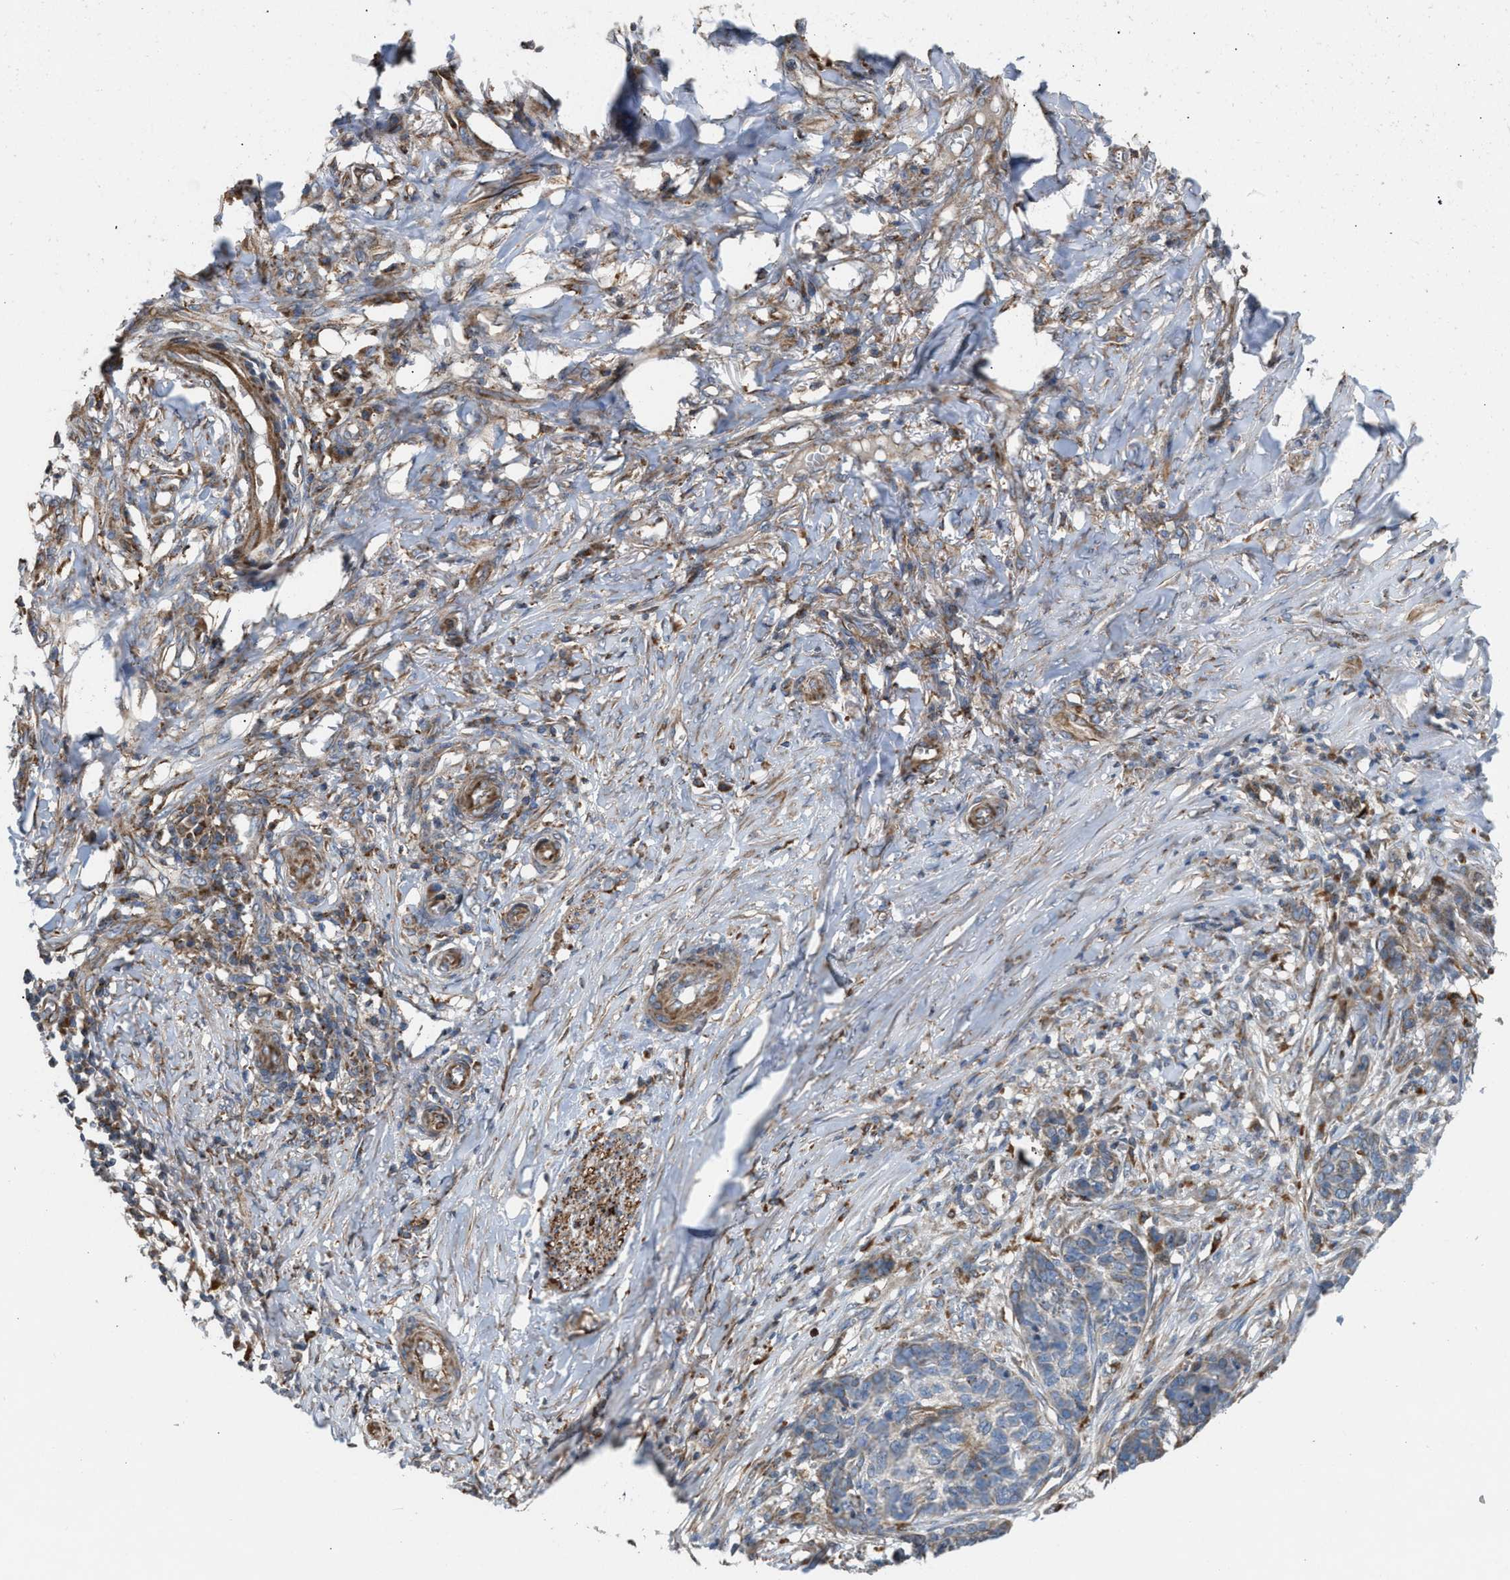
{"staining": {"intensity": "weak", "quantity": "25%-75%", "location": "cytoplasmic/membranous"}, "tissue": "skin cancer", "cell_type": "Tumor cells", "image_type": "cancer", "snomed": [{"axis": "morphology", "description": "Basal cell carcinoma"}, {"axis": "topography", "description": "Skin"}], "caption": "Immunohistochemistry (IHC) micrograph of skin cancer stained for a protein (brown), which shows low levels of weak cytoplasmic/membranous expression in about 25%-75% of tumor cells.", "gene": "SLC10A3", "patient": {"sex": "male", "age": 85}}